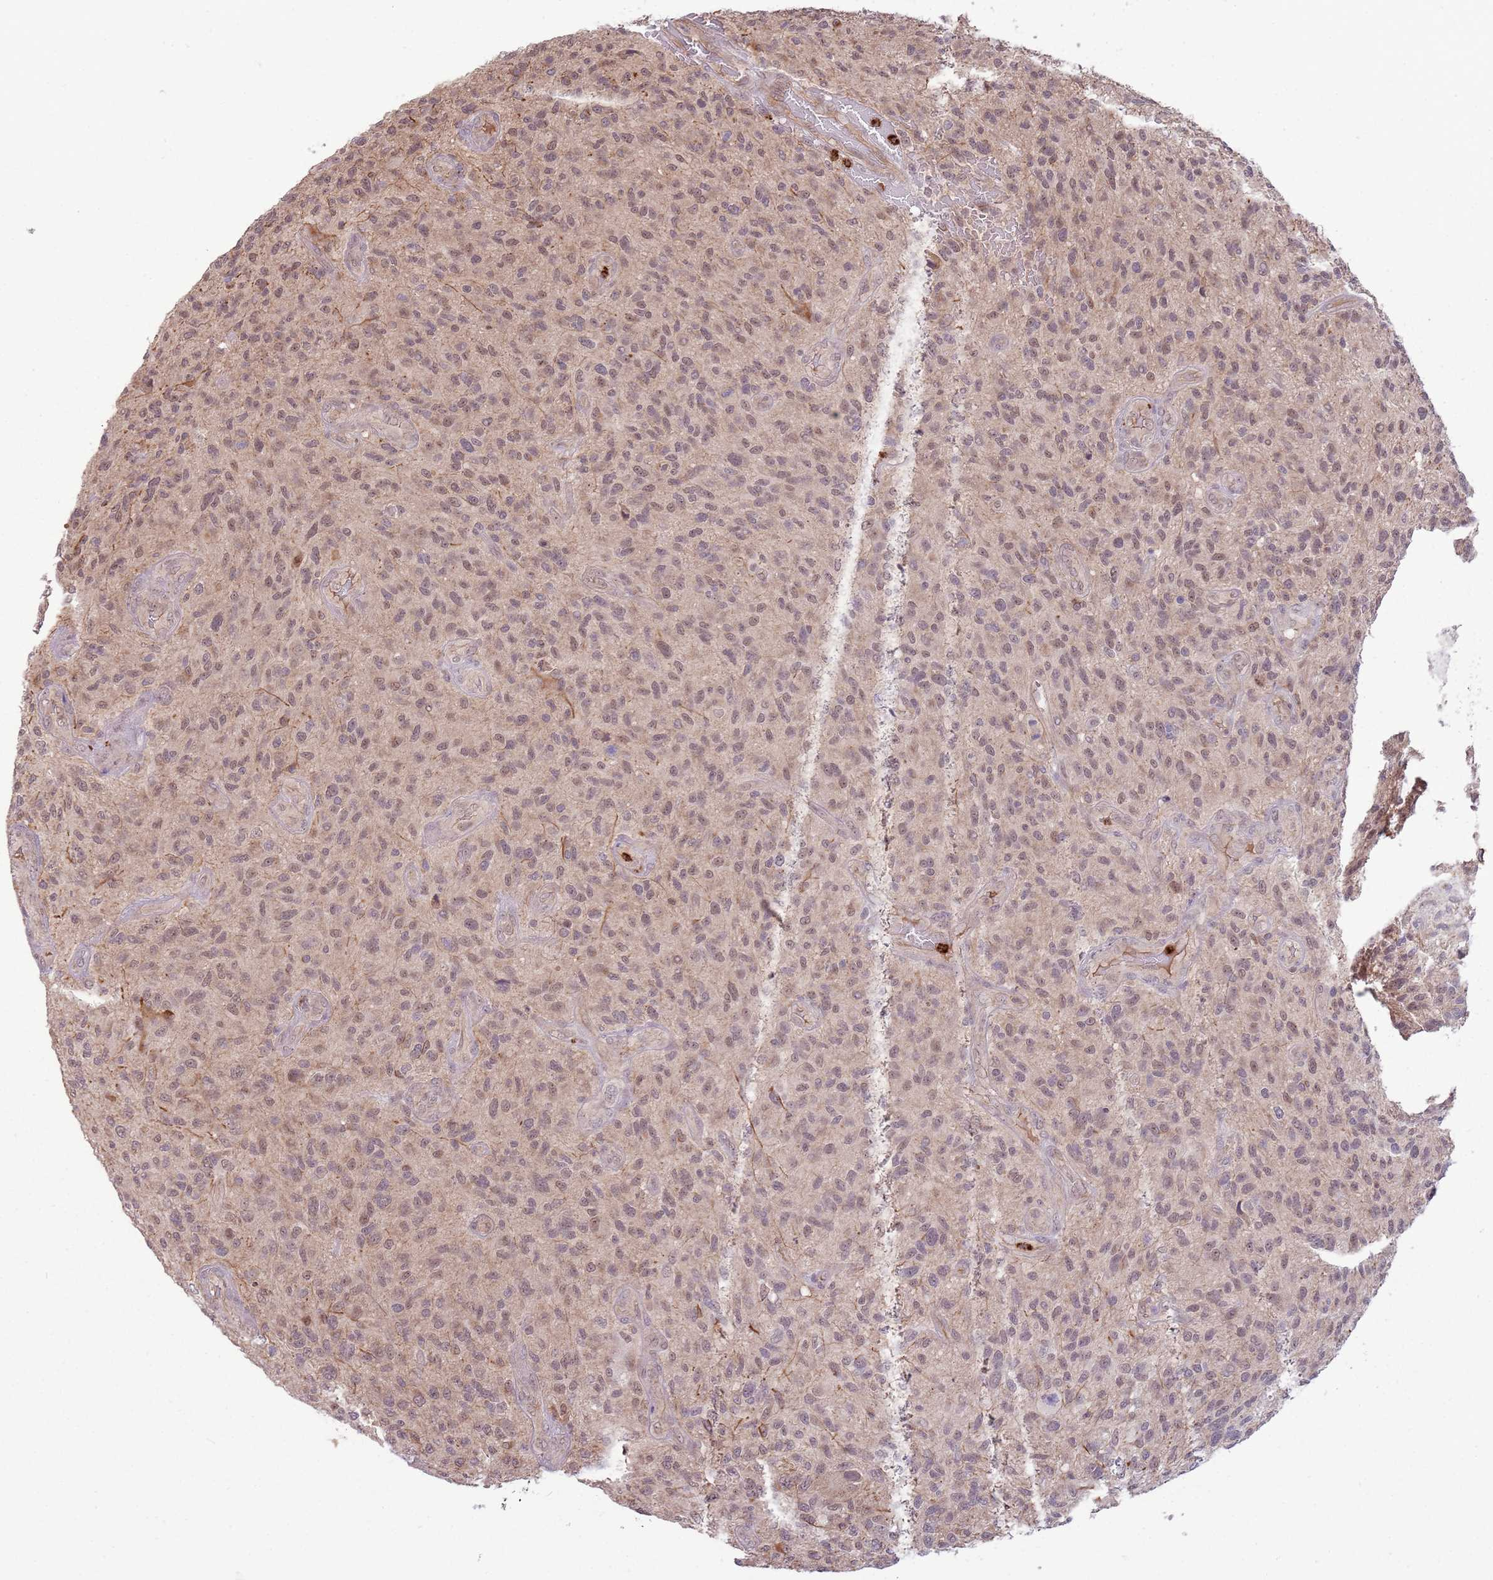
{"staining": {"intensity": "weak", "quantity": ">75%", "location": "nuclear"}, "tissue": "glioma", "cell_type": "Tumor cells", "image_type": "cancer", "snomed": [{"axis": "morphology", "description": "Glioma, malignant, High grade"}, {"axis": "topography", "description": "Brain"}], "caption": "Glioma was stained to show a protein in brown. There is low levels of weak nuclear expression in about >75% of tumor cells.", "gene": "NBPF6", "patient": {"sex": "male", "age": 47}}